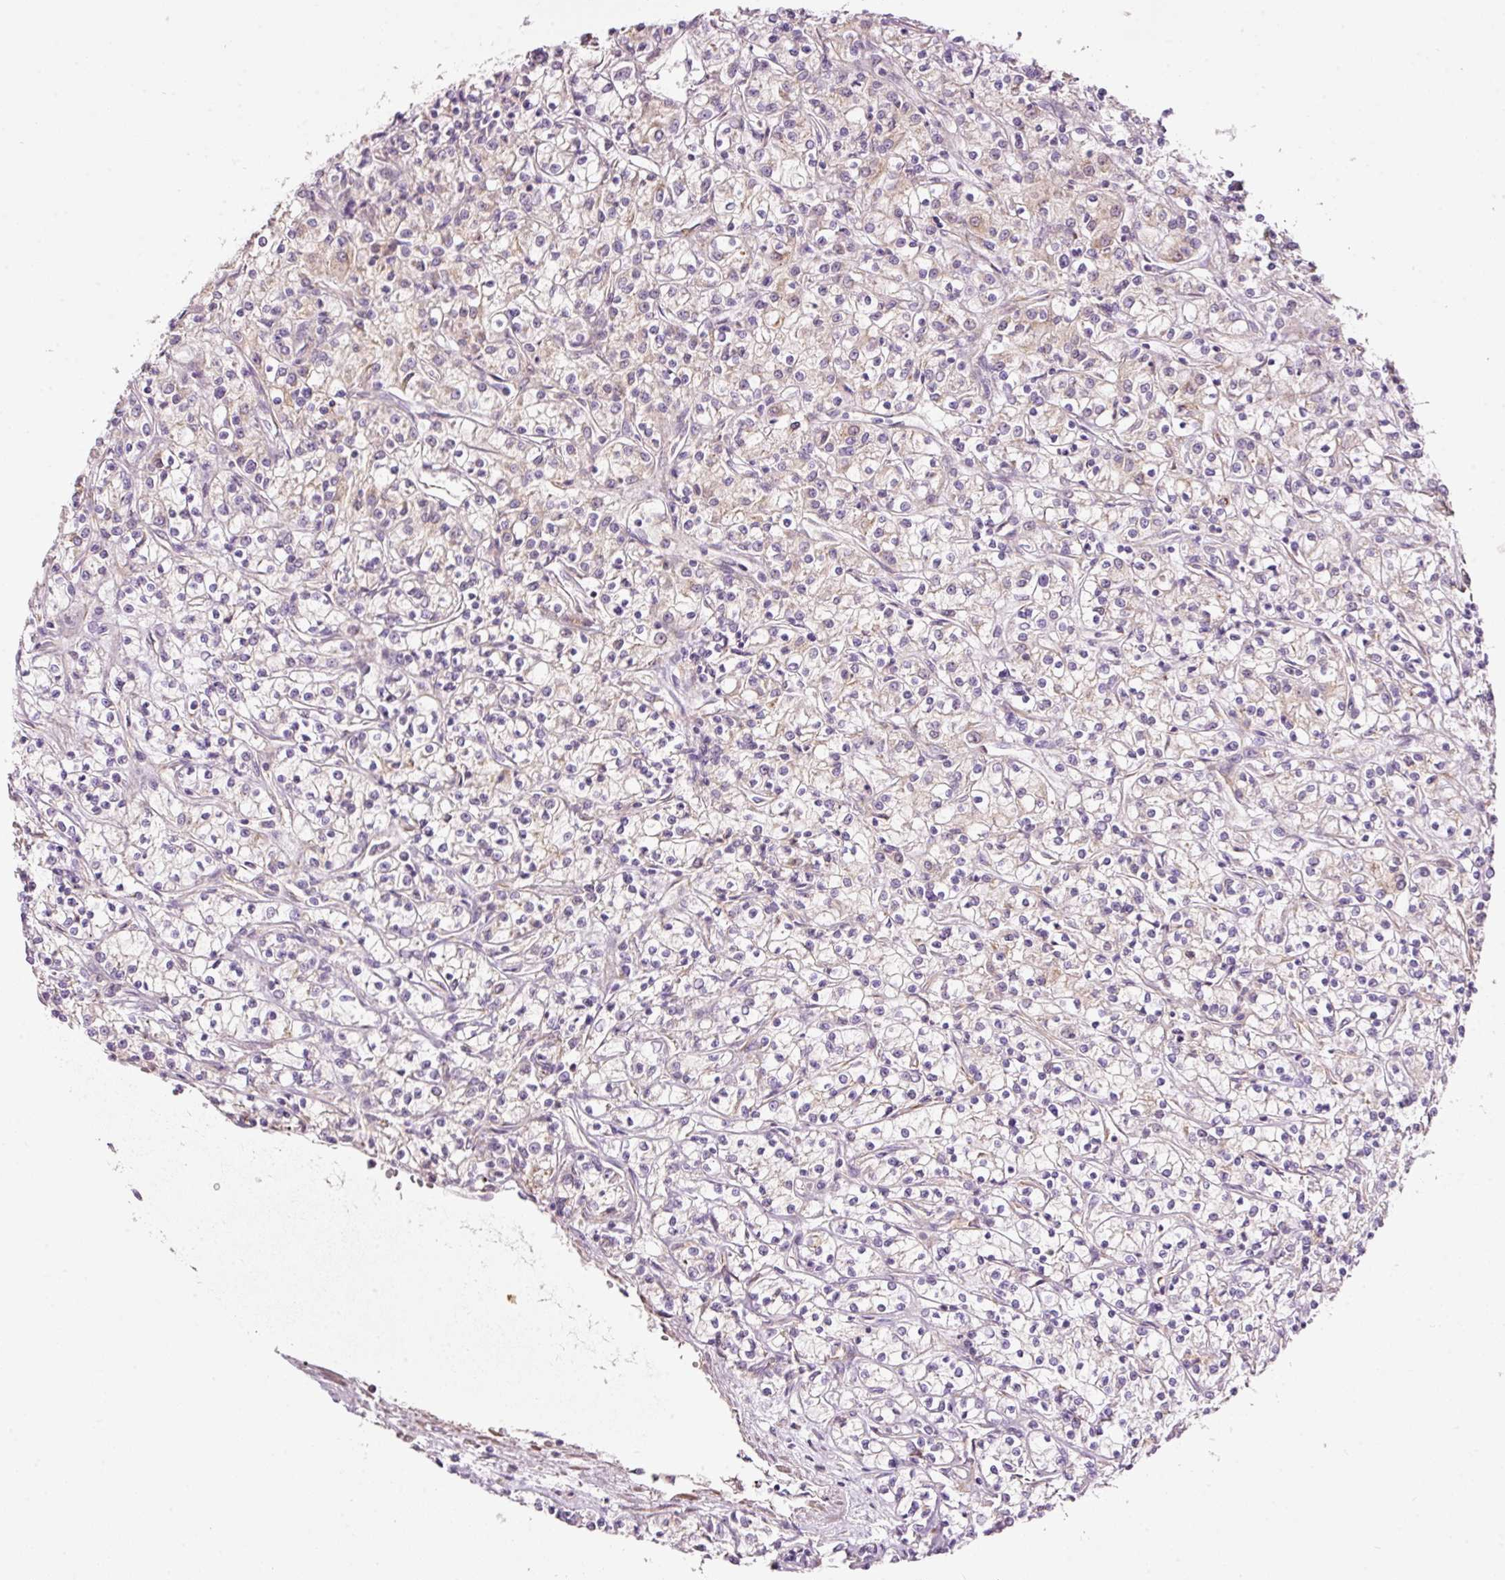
{"staining": {"intensity": "weak", "quantity": "<25%", "location": "cytoplasmic/membranous"}, "tissue": "renal cancer", "cell_type": "Tumor cells", "image_type": "cancer", "snomed": [{"axis": "morphology", "description": "Adenocarcinoma, NOS"}, {"axis": "topography", "description": "Kidney"}], "caption": "A photomicrograph of human renal cancer (adenocarcinoma) is negative for staining in tumor cells.", "gene": "RSPO2", "patient": {"sex": "female", "age": 59}}